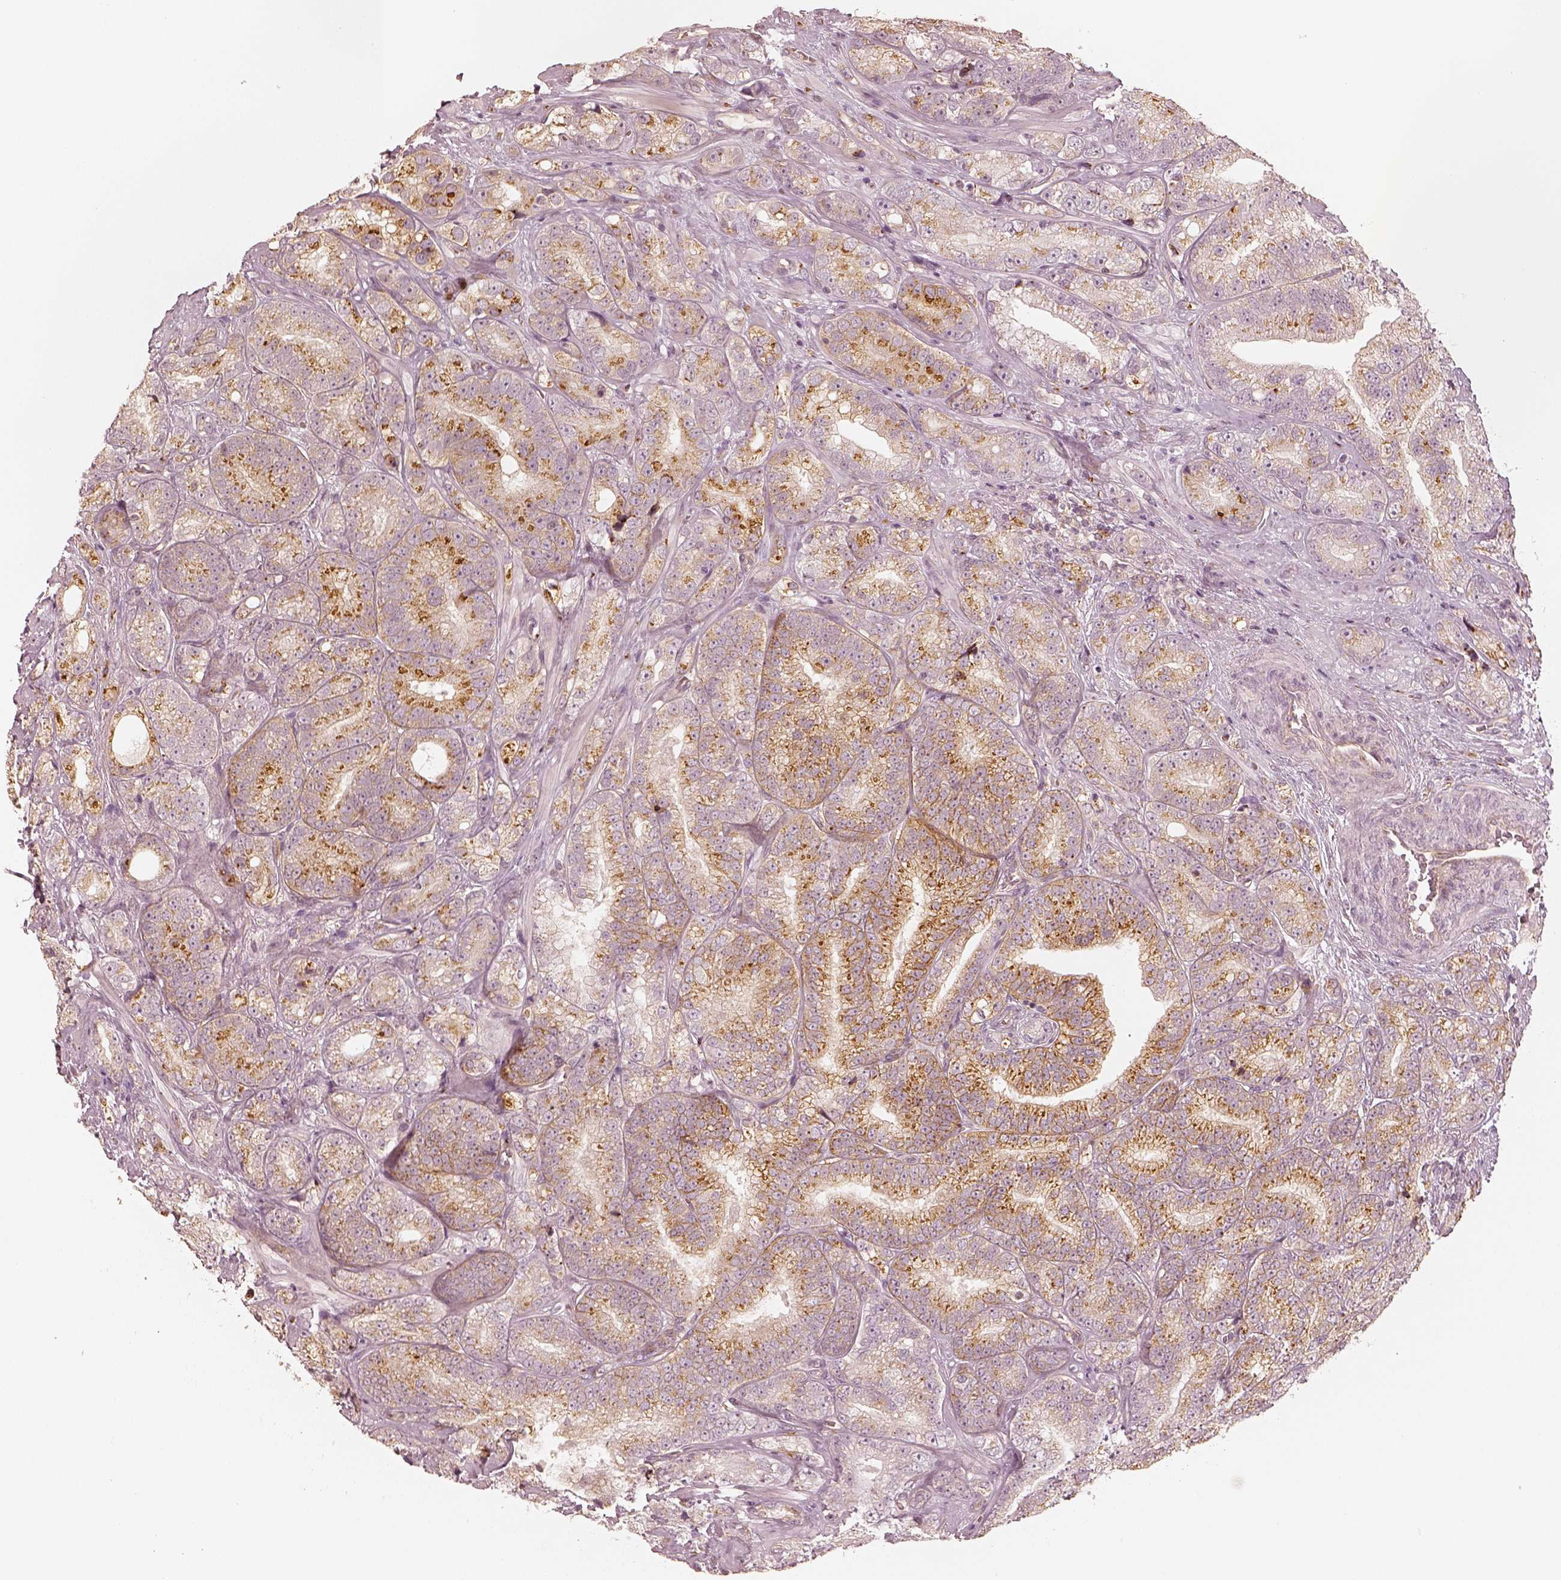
{"staining": {"intensity": "moderate", "quantity": "25%-75%", "location": "cytoplasmic/membranous"}, "tissue": "prostate cancer", "cell_type": "Tumor cells", "image_type": "cancer", "snomed": [{"axis": "morphology", "description": "Adenocarcinoma, NOS"}, {"axis": "topography", "description": "Prostate"}], "caption": "DAB immunohistochemical staining of prostate cancer demonstrates moderate cytoplasmic/membranous protein staining in about 25%-75% of tumor cells.", "gene": "GORASP2", "patient": {"sex": "male", "age": 63}}